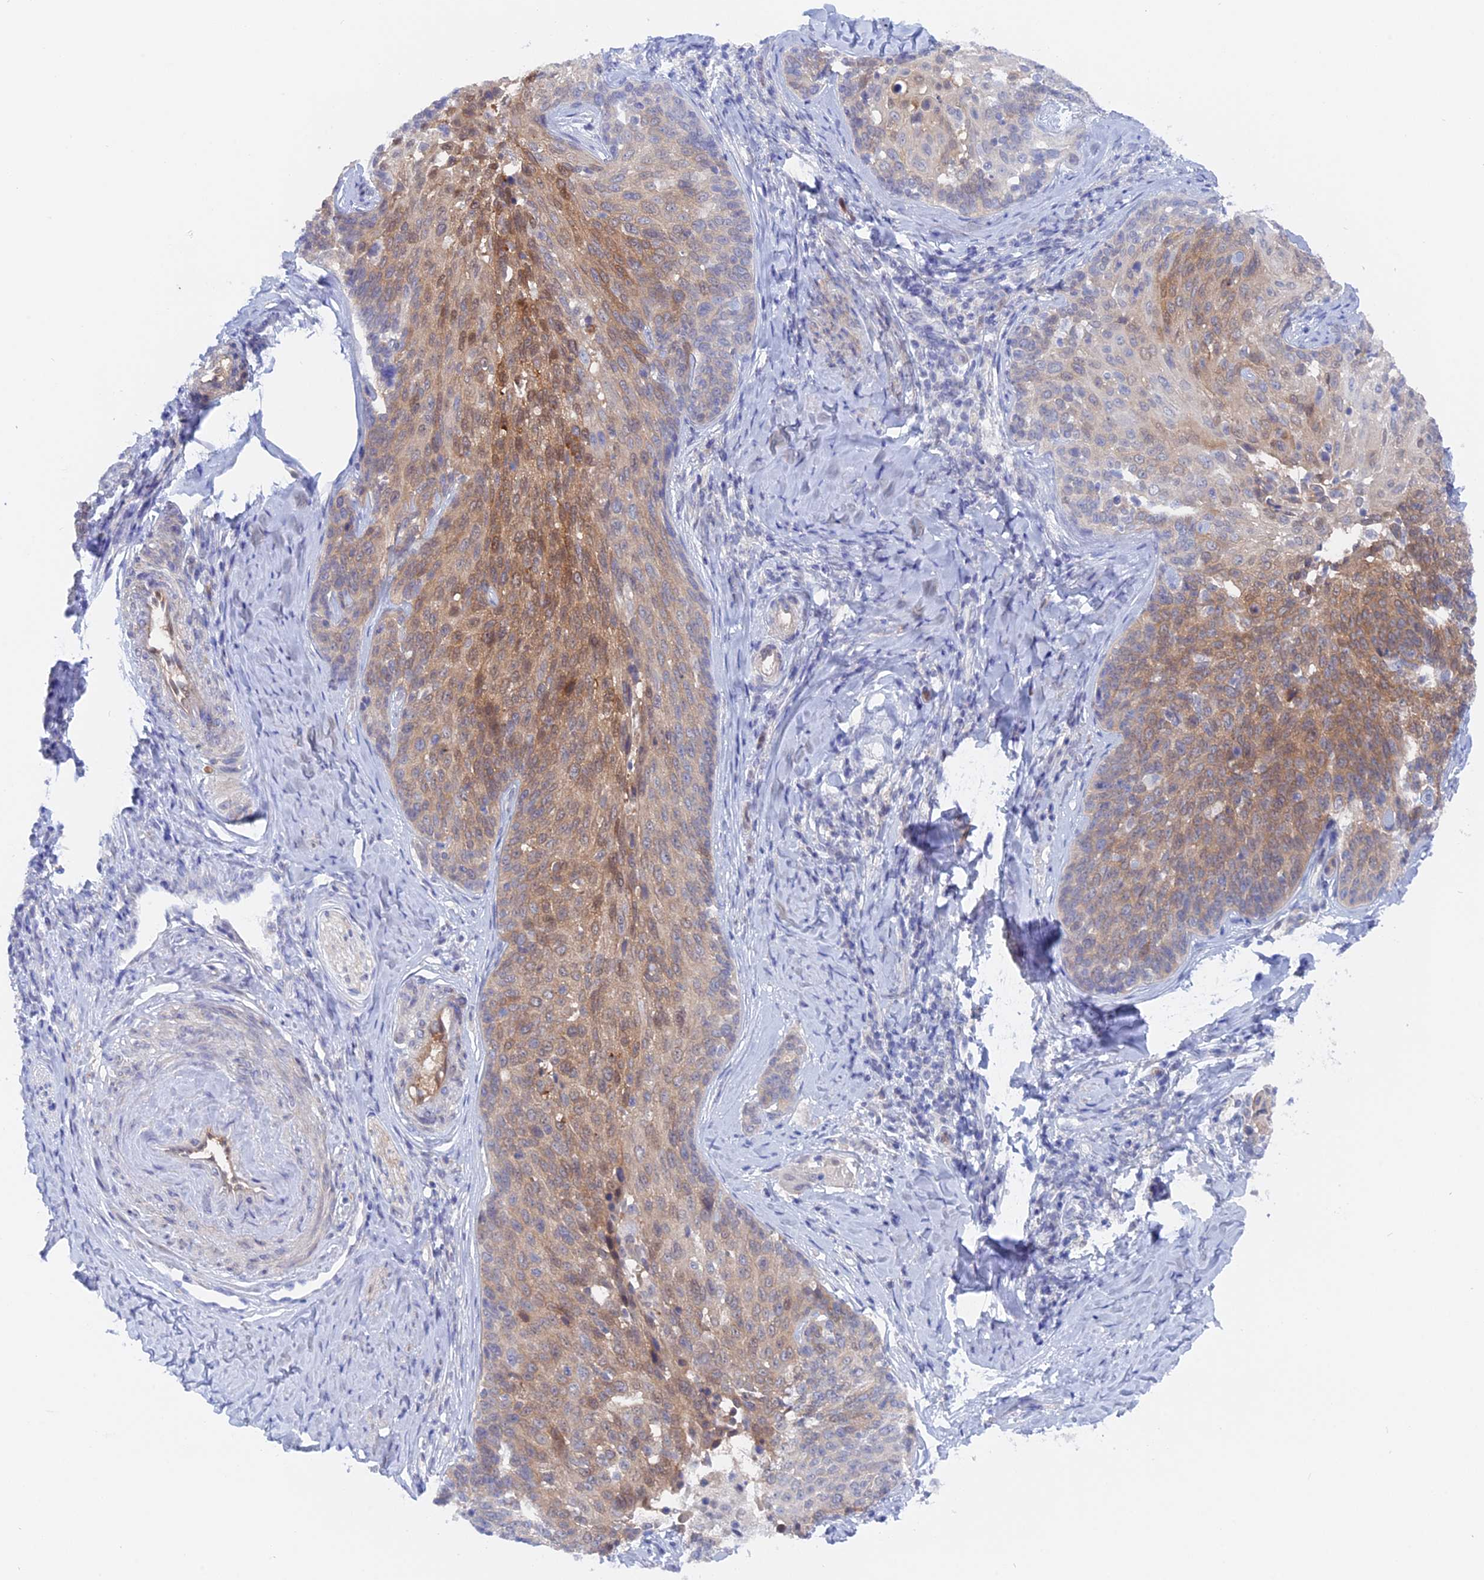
{"staining": {"intensity": "moderate", "quantity": "25%-75%", "location": "cytoplasmic/membranous,nuclear"}, "tissue": "cervical cancer", "cell_type": "Tumor cells", "image_type": "cancer", "snomed": [{"axis": "morphology", "description": "Squamous cell carcinoma, NOS"}, {"axis": "topography", "description": "Cervix"}], "caption": "Protein staining of cervical cancer tissue exhibits moderate cytoplasmic/membranous and nuclear positivity in approximately 25%-75% of tumor cells. (brown staining indicates protein expression, while blue staining denotes nuclei).", "gene": "DACT3", "patient": {"sex": "female", "age": 50}}